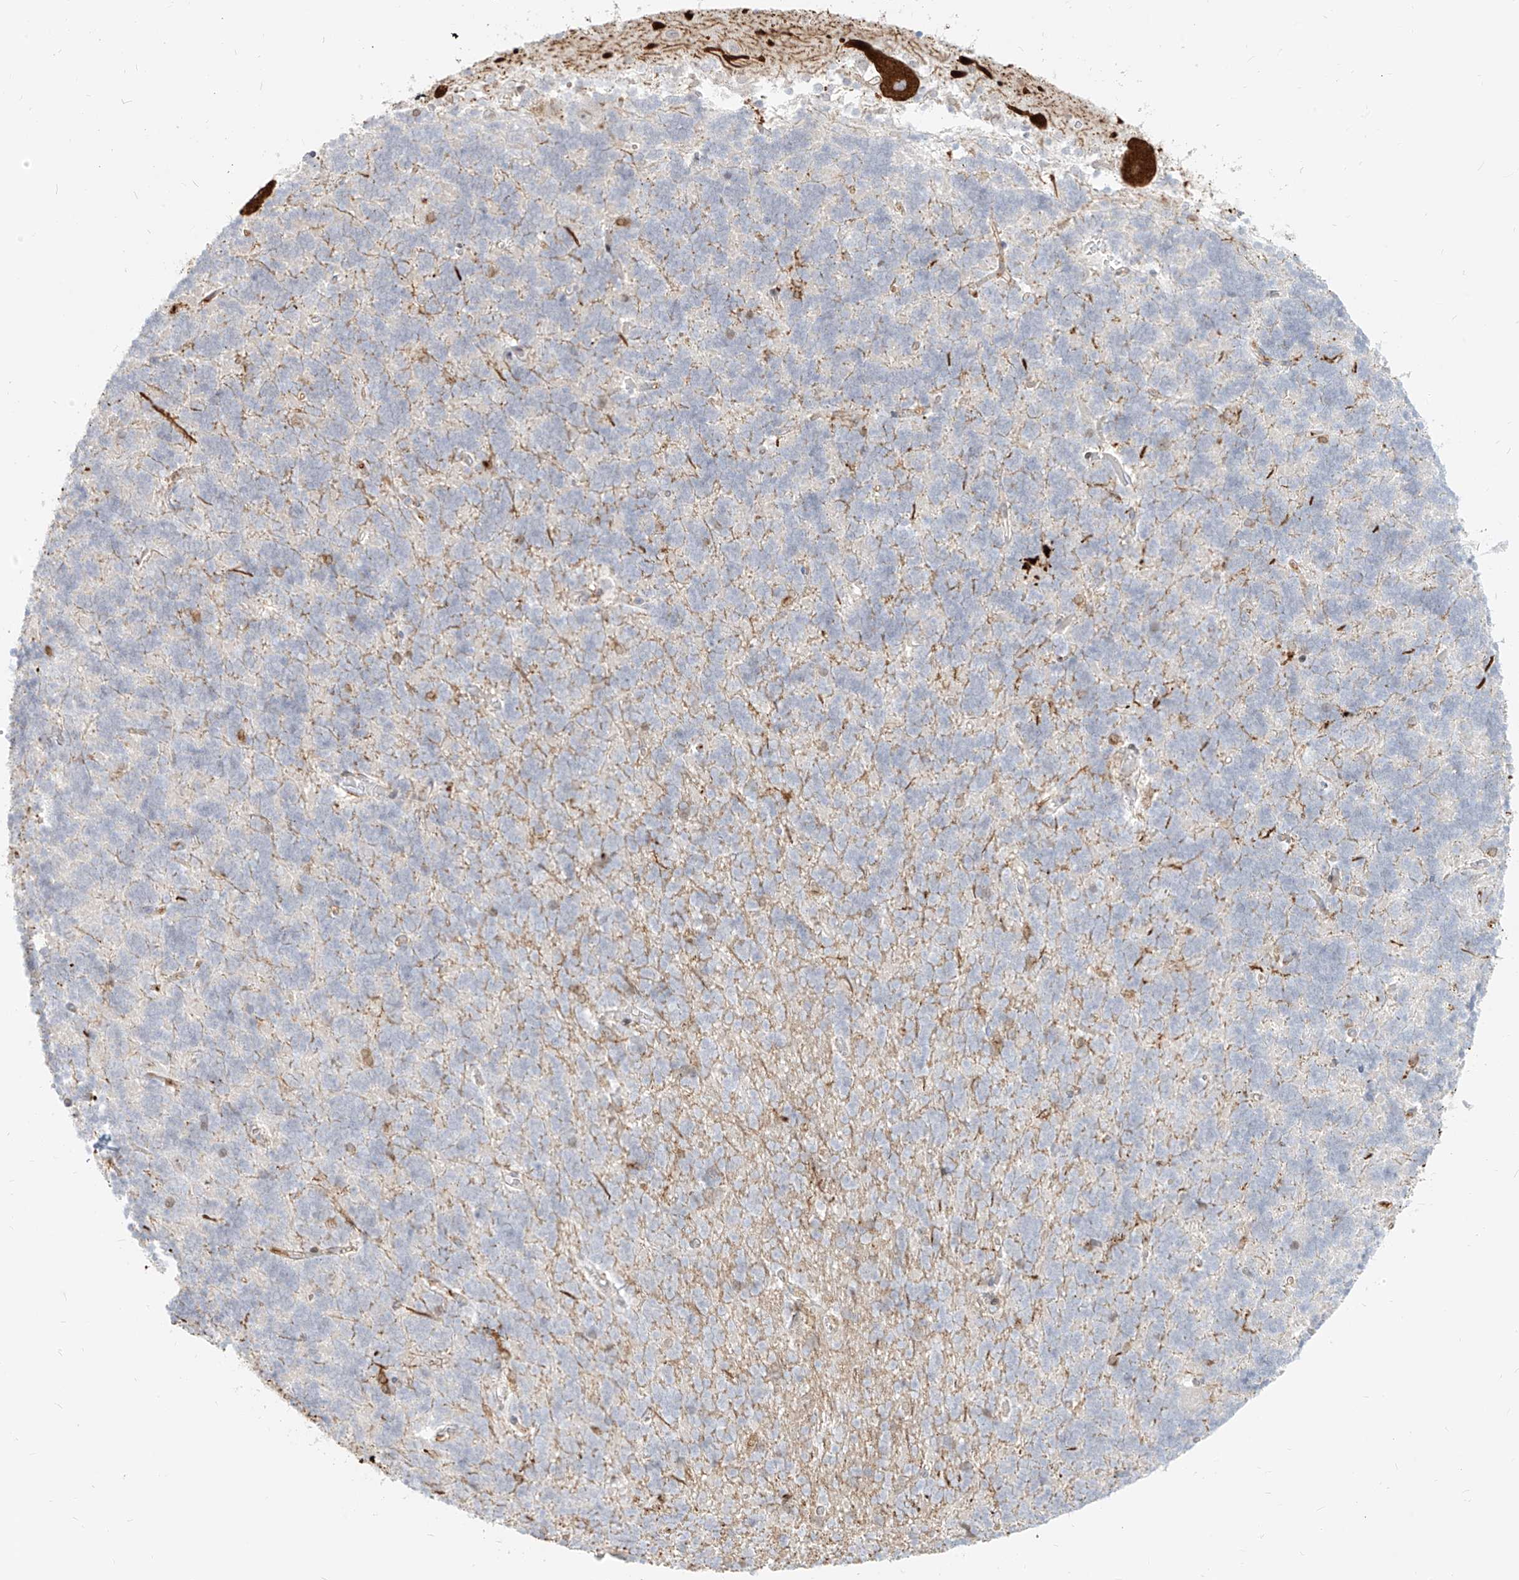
{"staining": {"intensity": "negative", "quantity": "none", "location": "none"}, "tissue": "cerebellum", "cell_type": "Cells in granular layer", "image_type": "normal", "snomed": [{"axis": "morphology", "description": "Normal tissue, NOS"}, {"axis": "topography", "description": "Cerebellum"}], "caption": "Histopathology image shows no significant protein expression in cells in granular layer of normal cerebellum.", "gene": "NHSL1", "patient": {"sex": "male", "age": 37}}